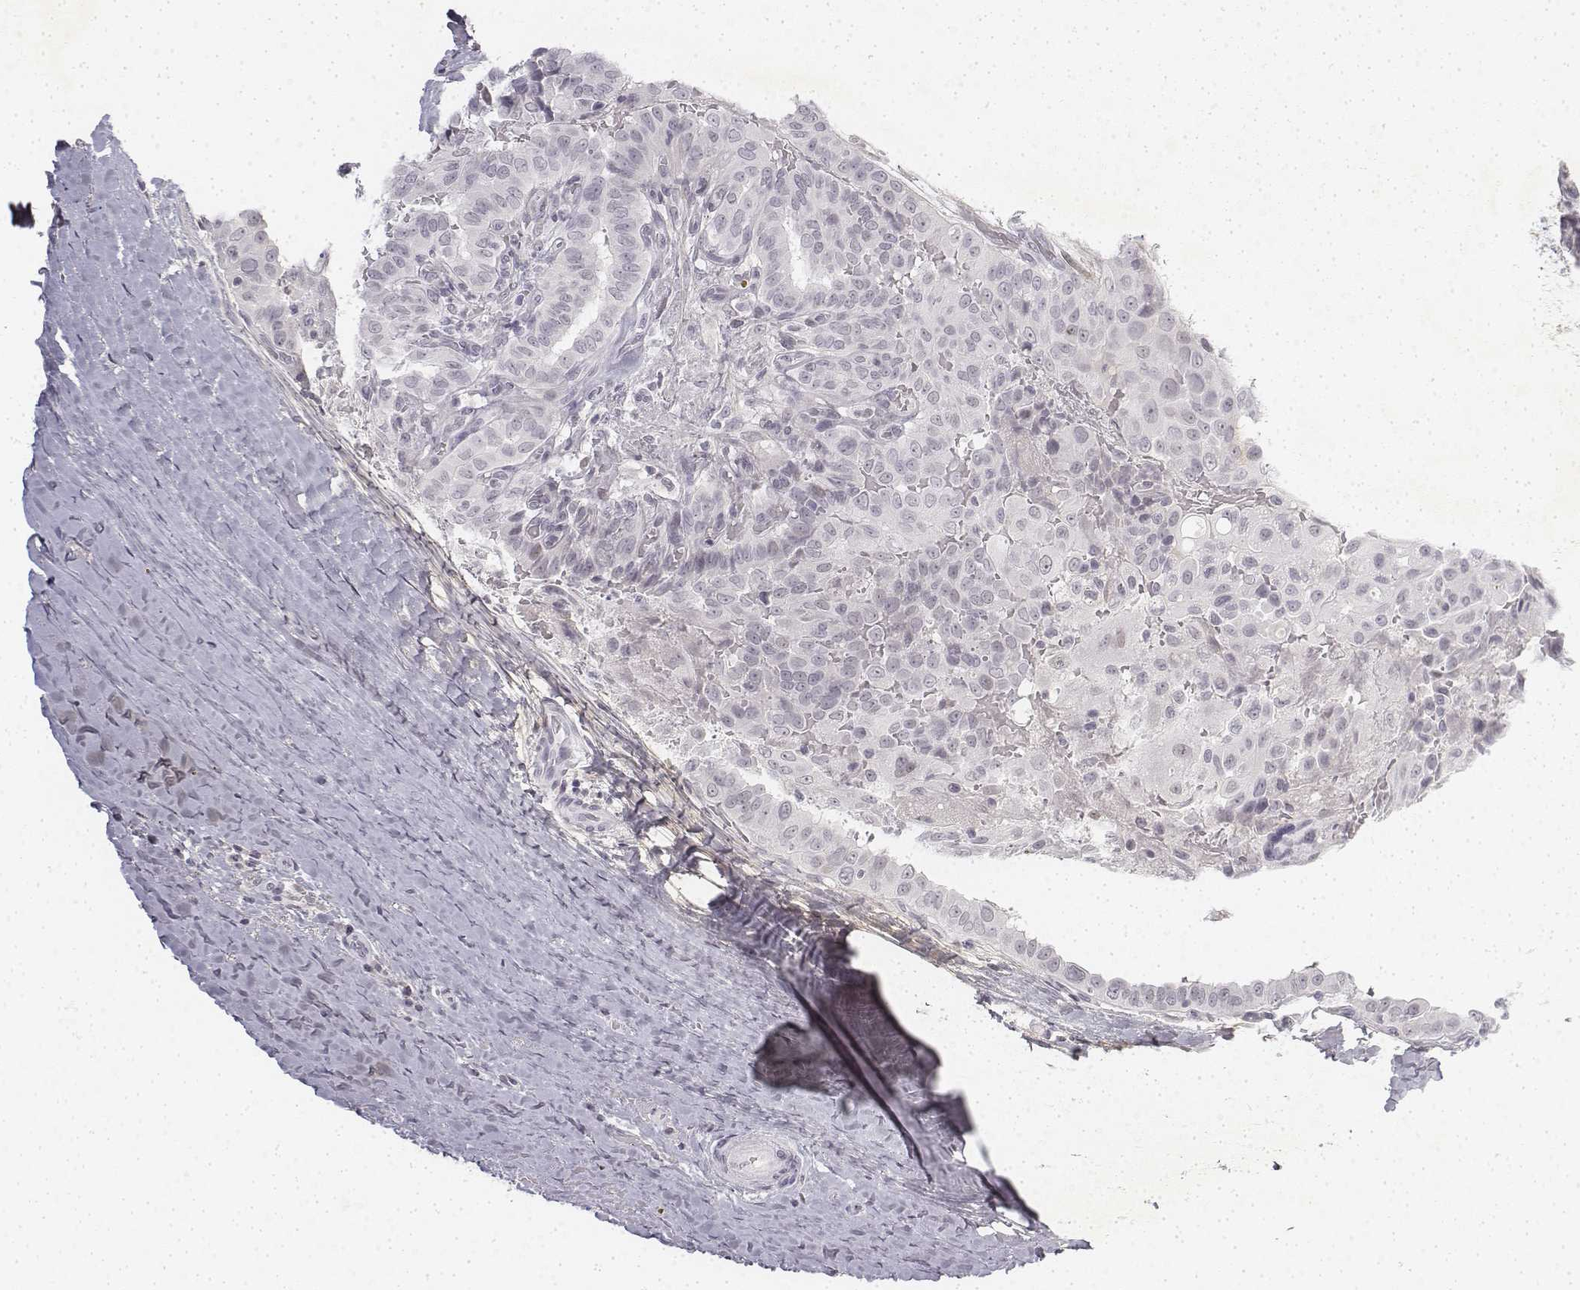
{"staining": {"intensity": "negative", "quantity": "none", "location": "none"}, "tissue": "thyroid cancer", "cell_type": "Tumor cells", "image_type": "cancer", "snomed": [{"axis": "morphology", "description": "Papillary adenocarcinoma, NOS"}, {"axis": "morphology", "description": "Papillary adenoma metastatic"}, {"axis": "topography", "description": "Thyroid gland"}], "caption": "IHC photomicrograph of neoplastic tissue: papillary adenocarcinoma (thyroid) stained with DAB (3,3'-diaminobenzidine) exhibits no significant protein expression in tumor cells.", "gene": "KRT84", "patient": {"sex": "female", "age": 50}}